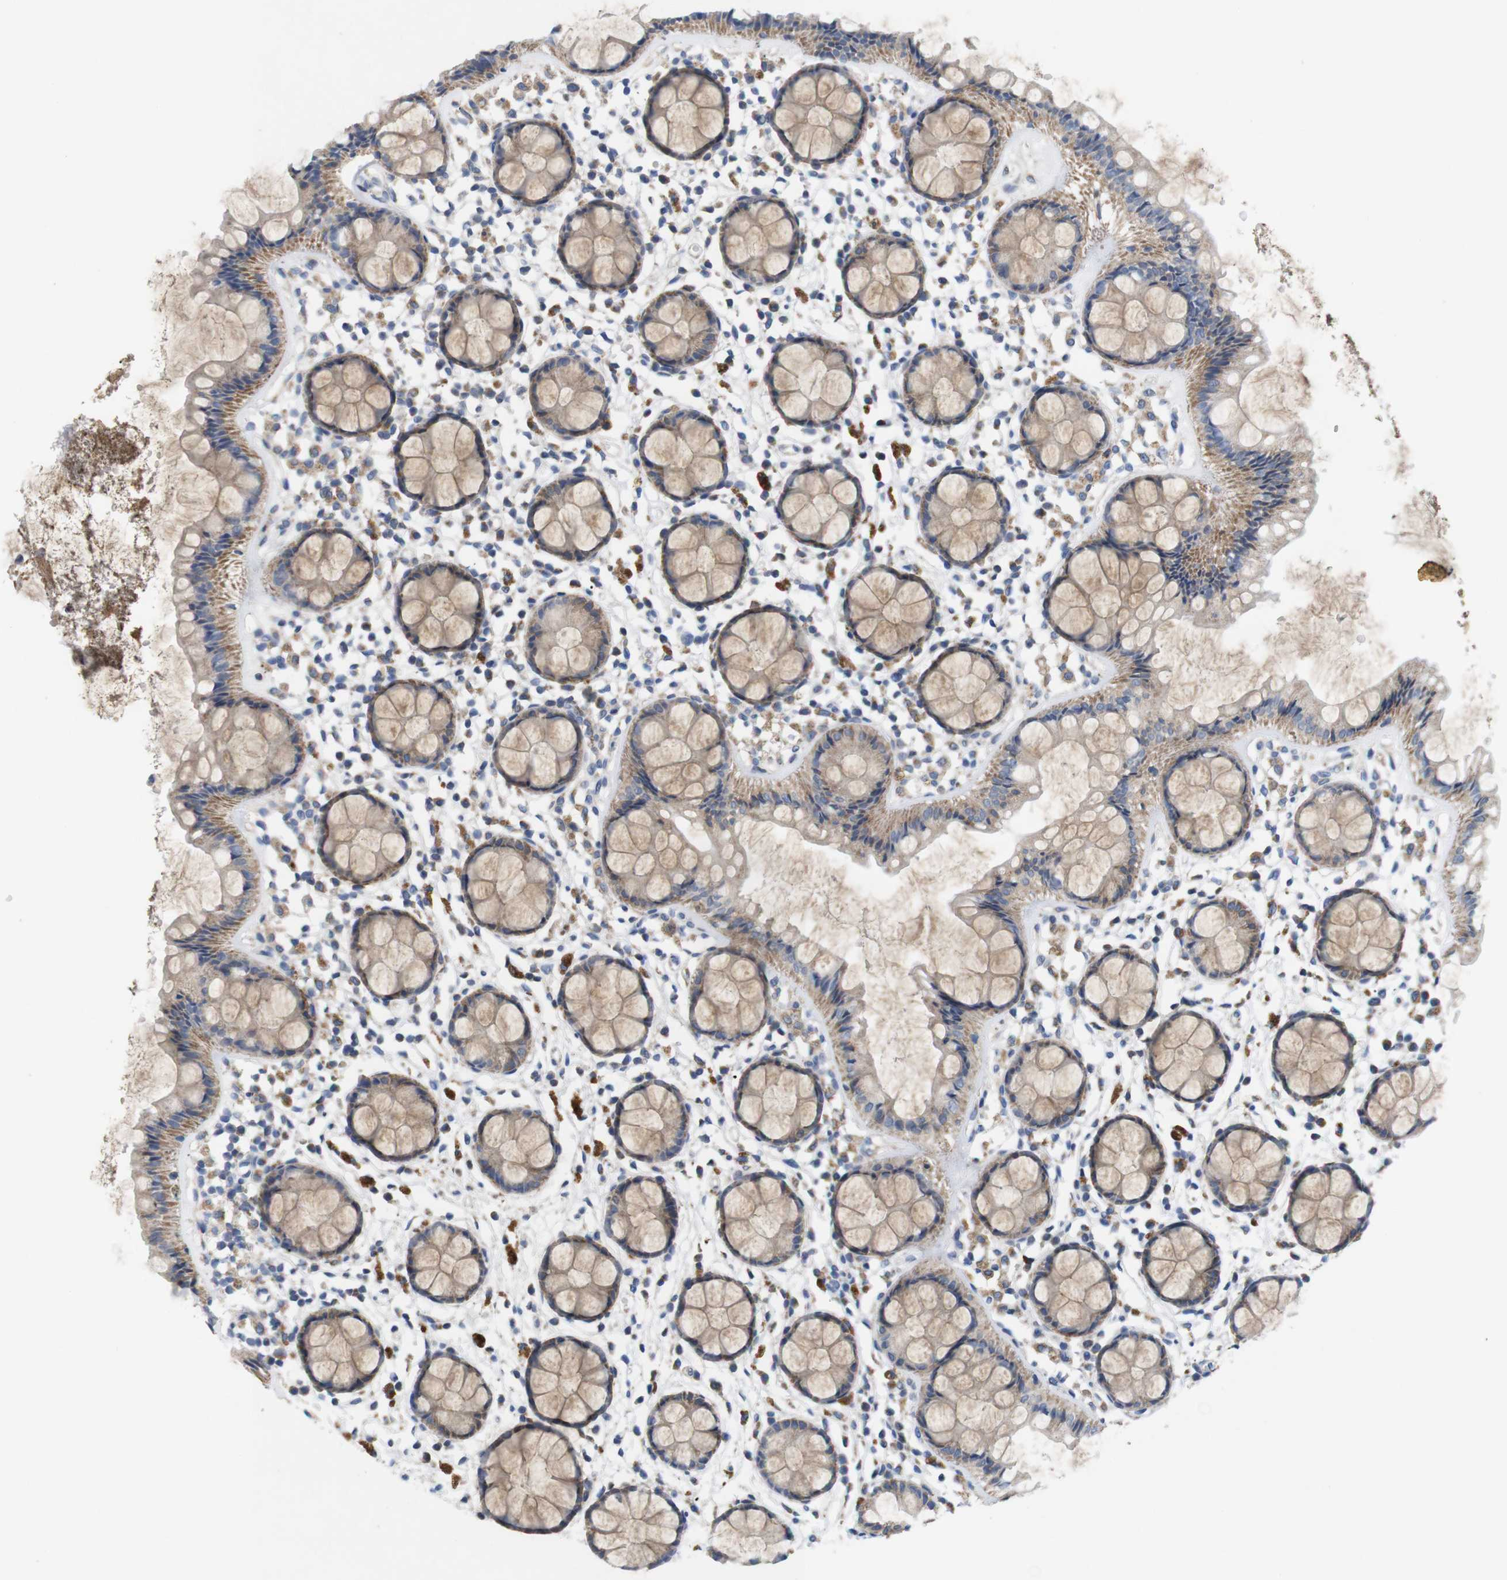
{"staining": {"intensity": "moderate", "quantity": ">75%", "location": "cytoplasmic/membranous"}, "tissue": "rectum", "cell_type": "Glandular cells", "image_type": "normal", "snomed": [{"axis": "morphology", "description": "Normal tissue, NOS"}, {"axis": "topography", "description": "Rectum"}], "caption": "IHC micrograph of unremarkable rectum stained for a protein (brown), which reveals medium levels of moderate cytoplasmic/membranous positivity in approximately >75% of glandular cells.", "gene": "F2RL1", "patient": {"sex": "female", "age": 66}}